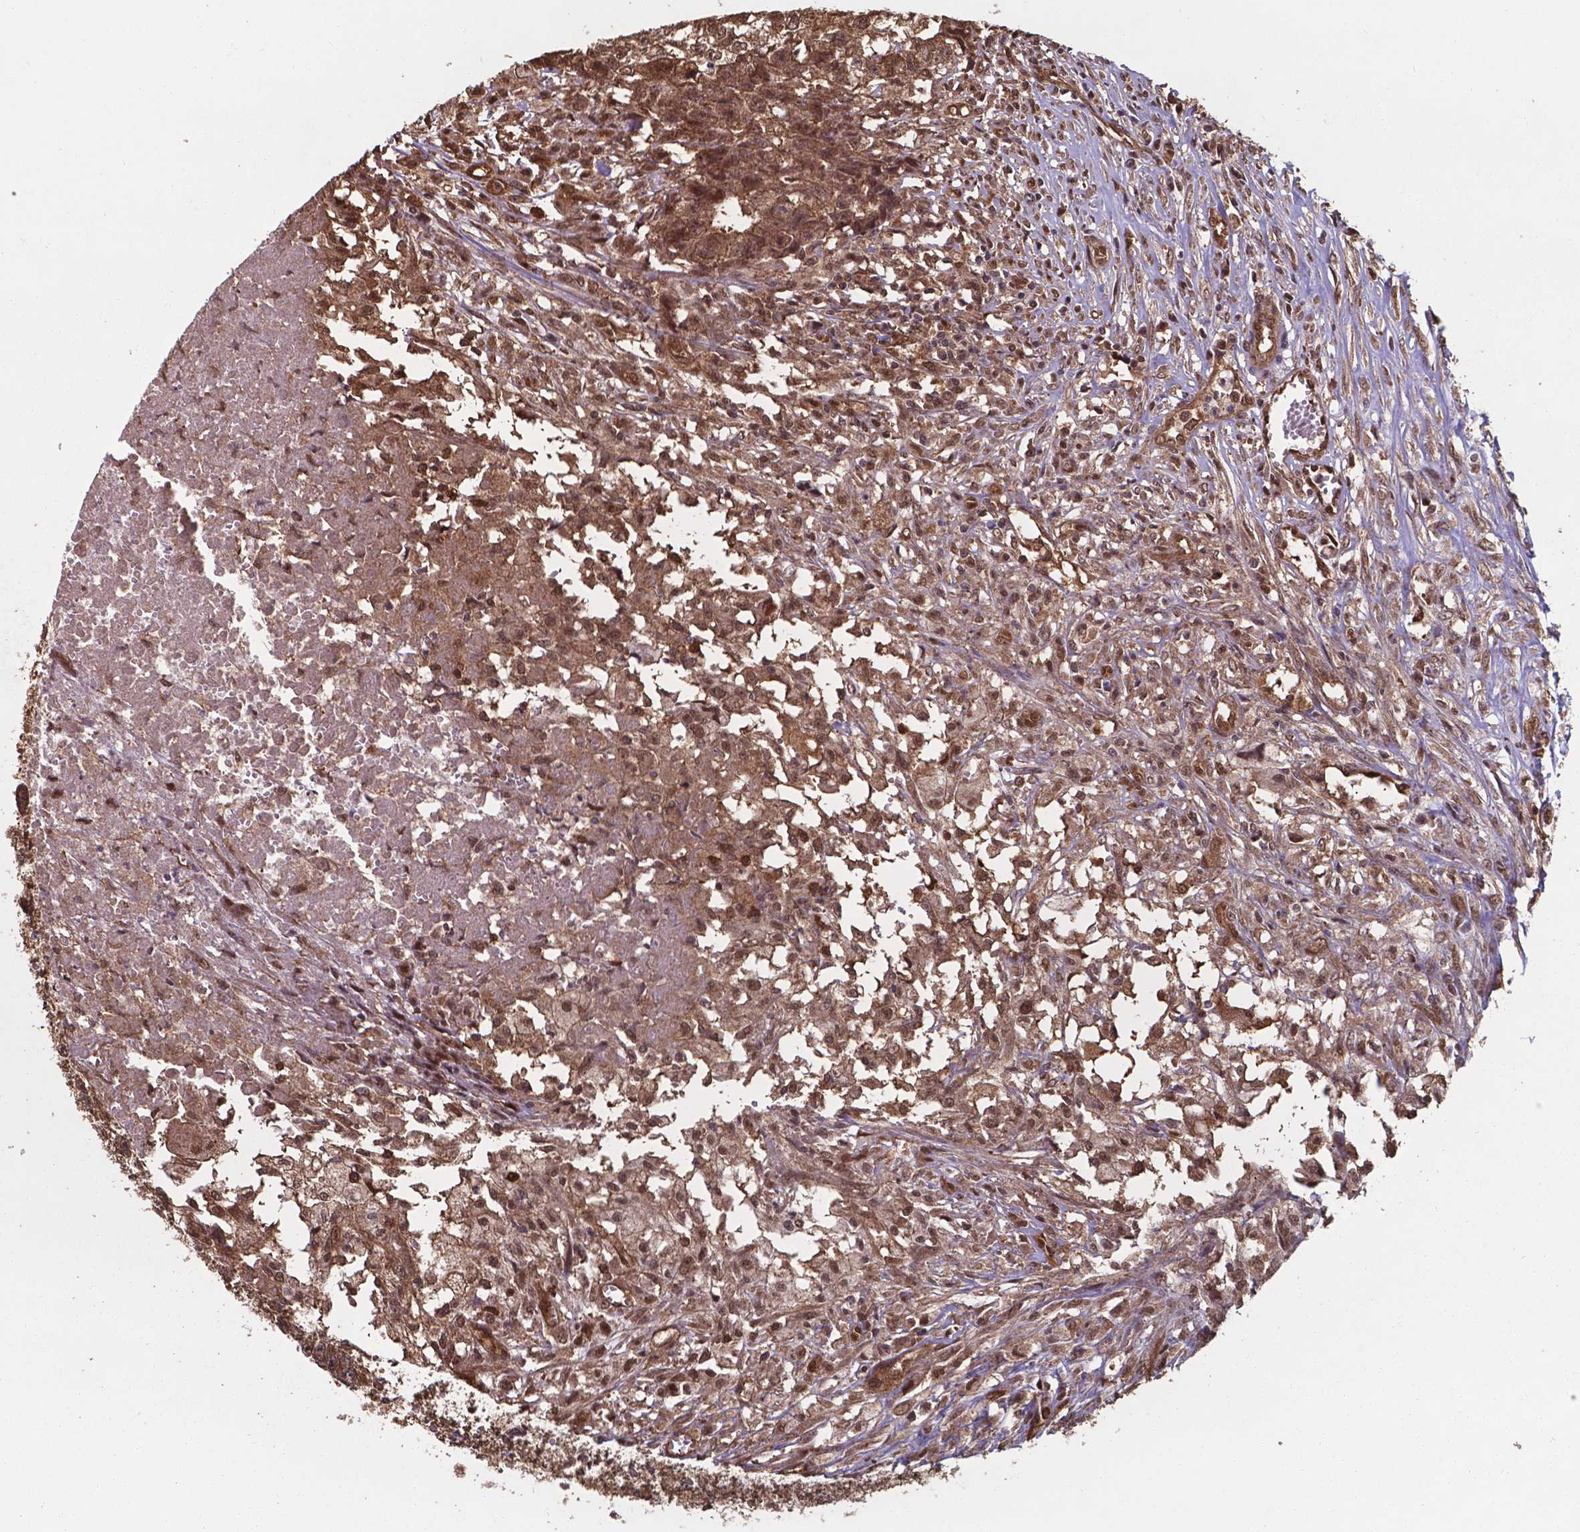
{"staining": {"intensity": "moderate", "quantity": ">75%", "location": "cytoplasmic/membranous,nuclear"}, "tissue": "testis cancer", "cell_type": "Tumor cells", "image_type": "cancer", "snomed": [{"axis": "morphology", "description": "Carcinoma, Embryonal, NOS"}, {"axis": "morphology", "description": "Teratoma, malignant, NOS"}, {"axis": "topography", "description": "Testis"}], "caption": "Immunohistochemistry of human teratoma (malignant) (testis) displays medium levels of moderate cytoplasmic/membranous and nuclear positivity in about >75% of tumor cells.", "gene": "CHP2", "patient": {"sex": "male", "age": 24}}